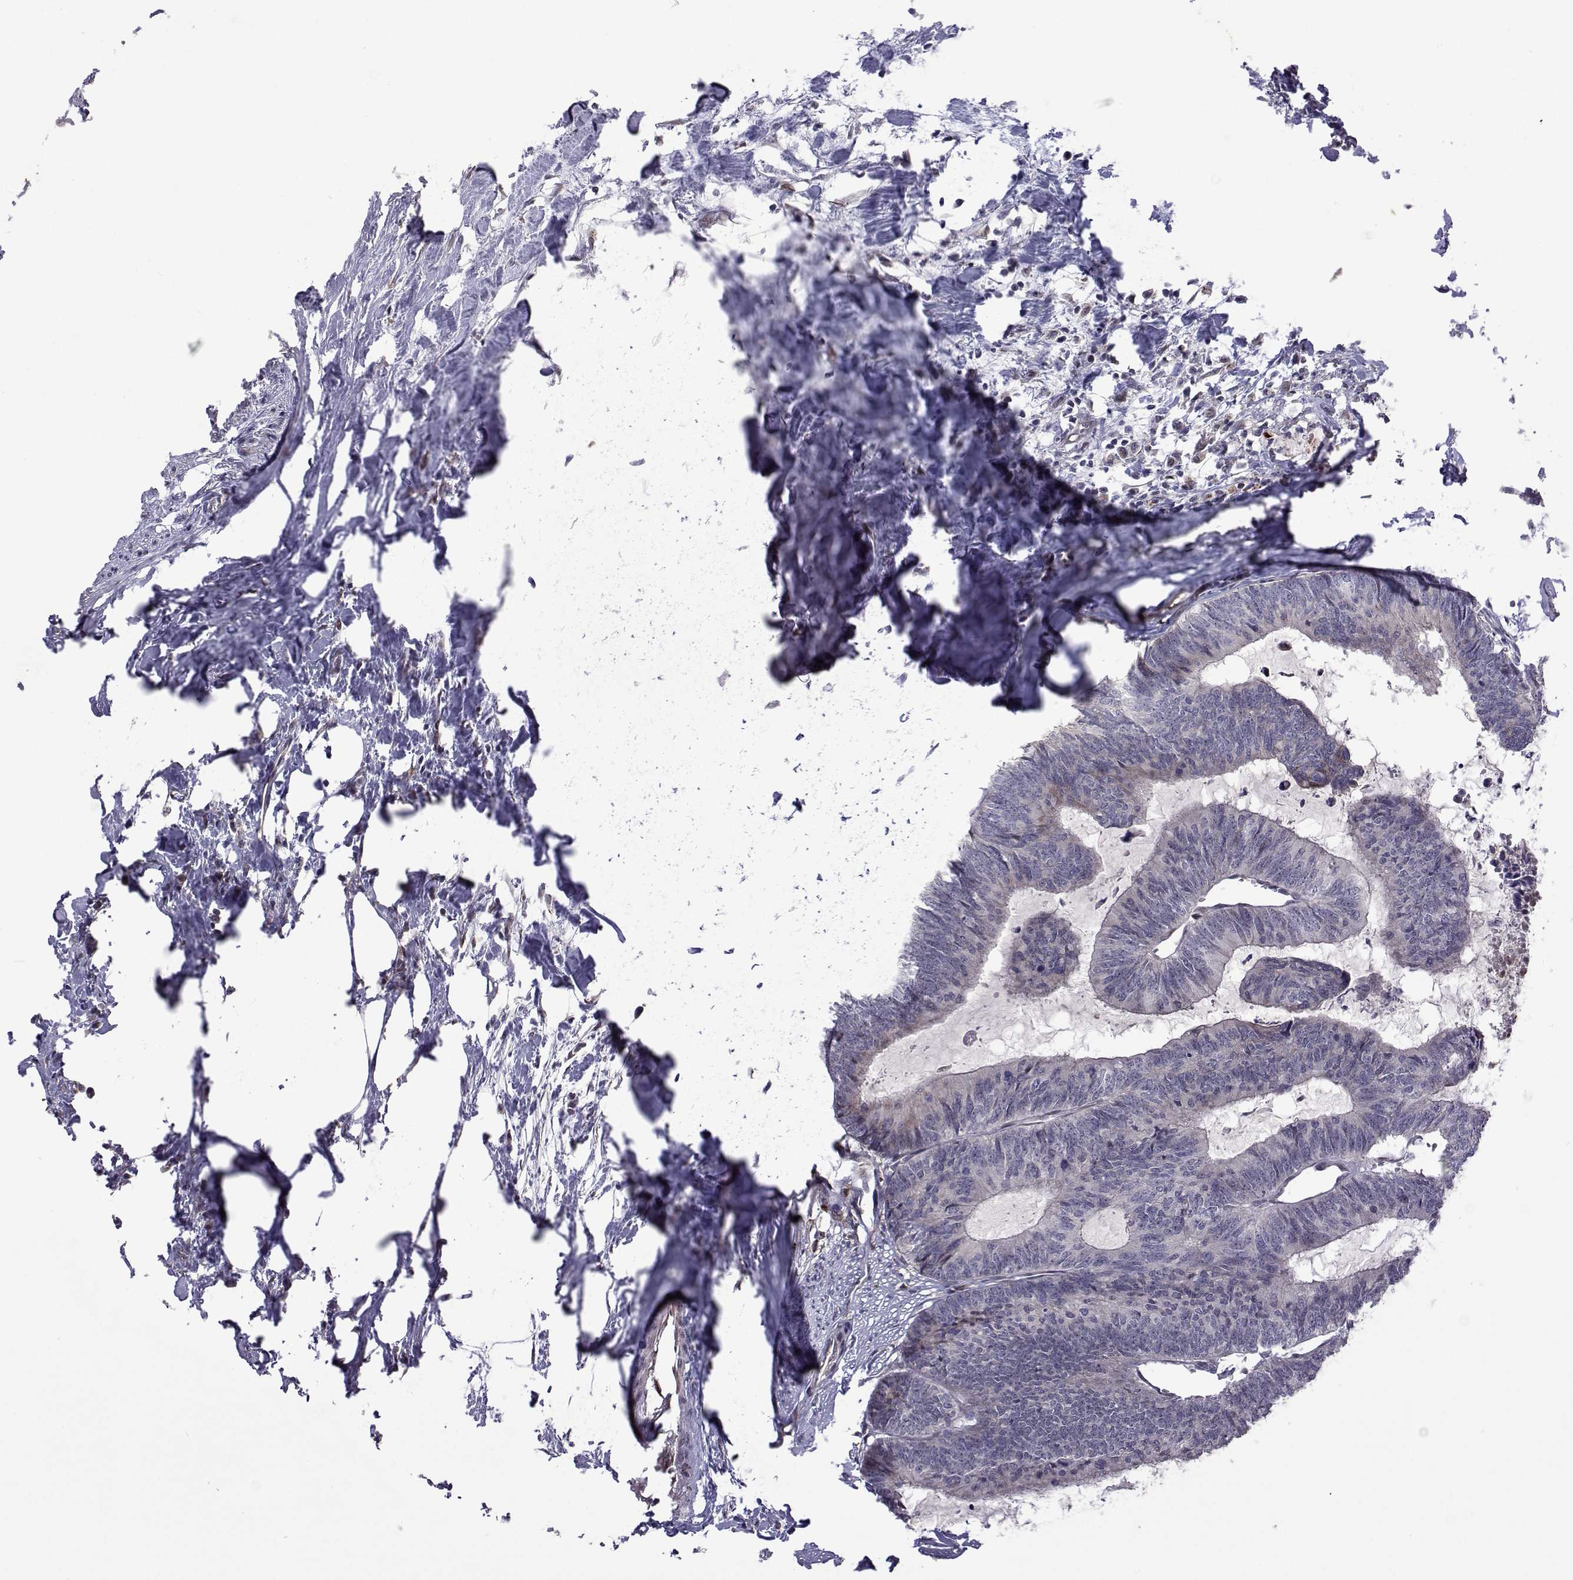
{"staining": {"intensity": "negative", "quantity": "none", "location": "none"}, "tissue": "colorectal cancer", "cell_type": "Tumor cells", "image_type": "cancer", "snomed": [{"axis": "morphology", "description": "Adenocarcinoma, NOS"}, {"axis": "topography", "description": "Colon"}, {"axis": "topography", "description": "Rectum"}], "caption": "Immunohistochemistry image of neoplastic tissue: colorectal adenocarcinoma stained with DAB demonstrates no significant protein expression in tumor cells. The staining is performed using DAB brown chromogen with nuclei counter-stained in using hematoxylin.", "gene": "EFCAB3", "patient": {"sex": "male", "age": 57}}